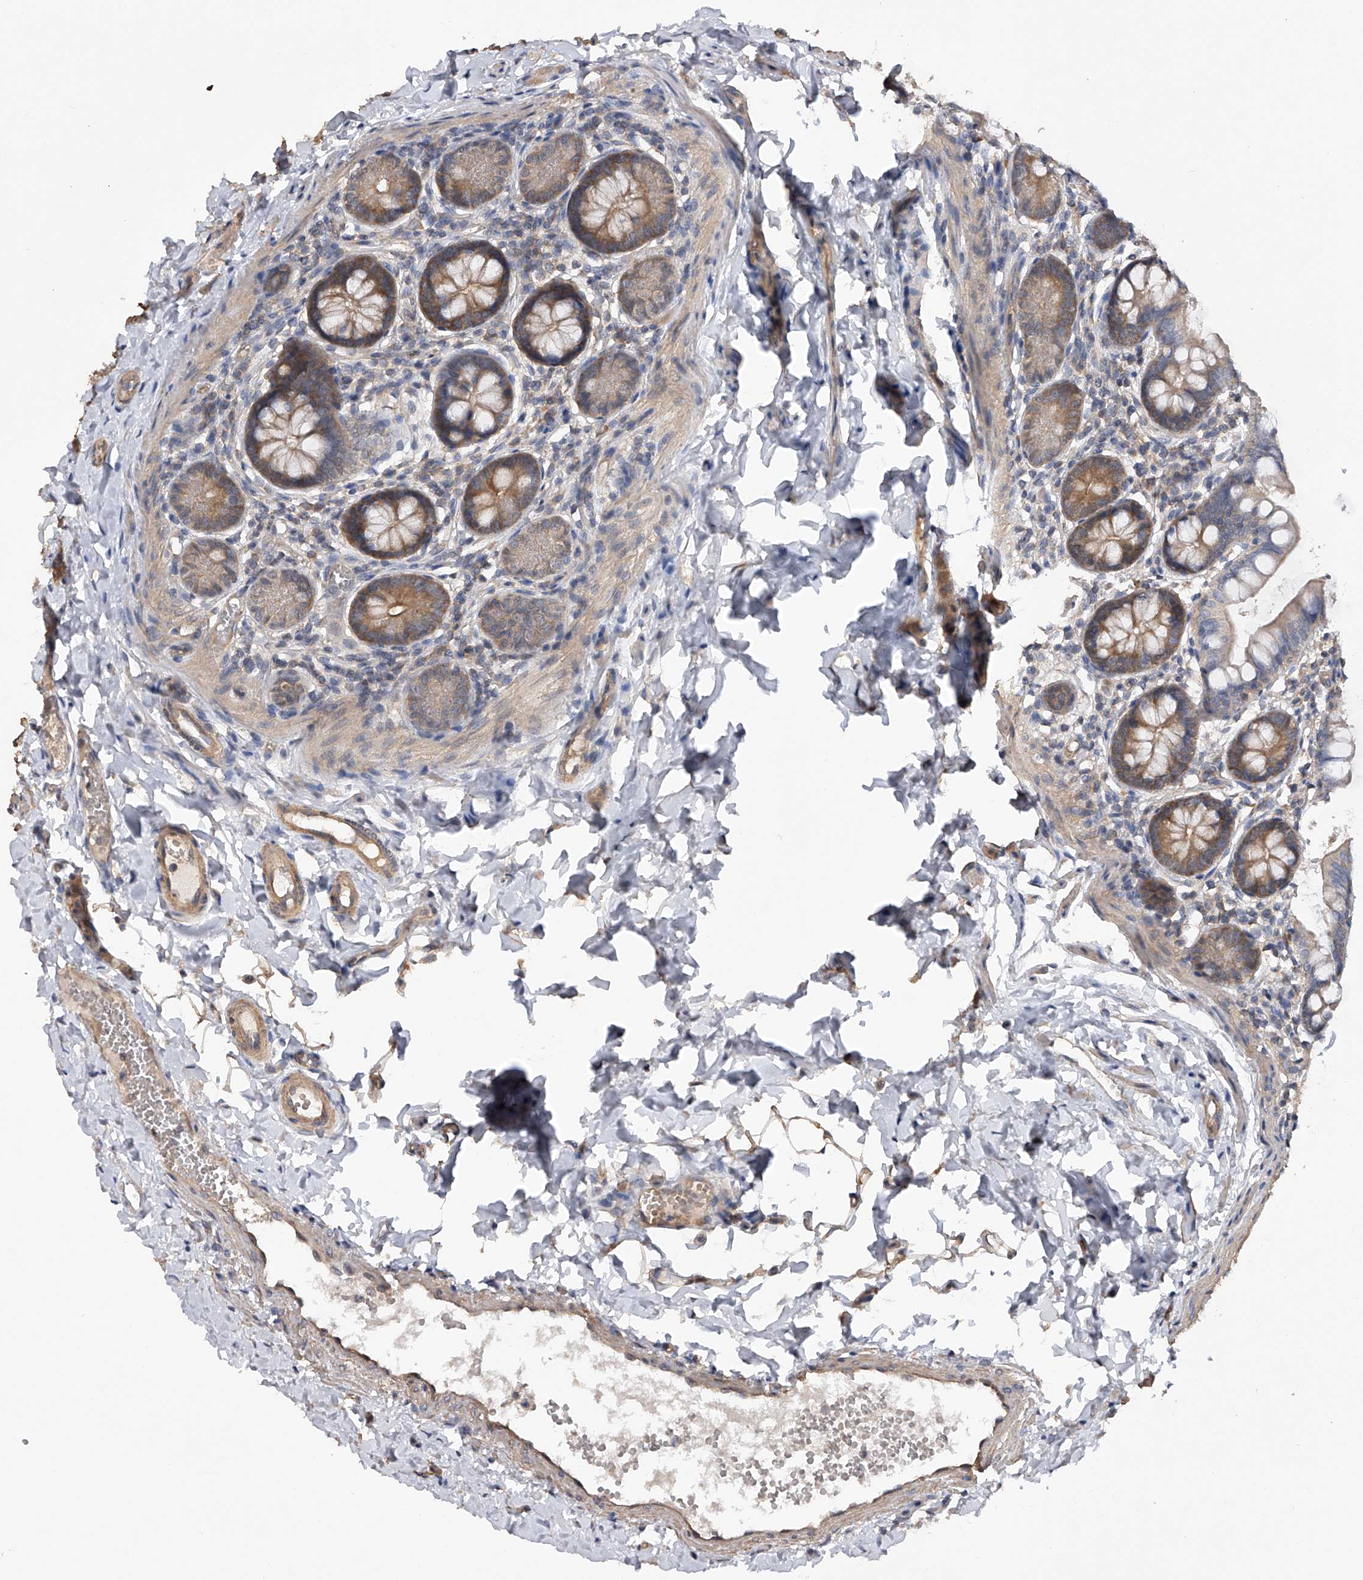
{"staining": {"intensity": "moderate", "quantity": "25%-75%", "location": "cytoplasmic/membranous"}, "tissue": "small intestine", "cell_type": "Glandular cells", "image_type": "normal", "snomed": [{"axis": "morphology", "description": "Normal tissue, NOS"}, {"axis": "topography", "description": "Small intestine"}], "caption": "Immunohistochemistry (IHC) (DAB) staining of benign human small intestine exhibits moderate cytoplasmic/membranous protein staining in about 25%-75% of glandular cells.", "gene": "CFAP298", "patient": {"sex": "male", "age": 7}}